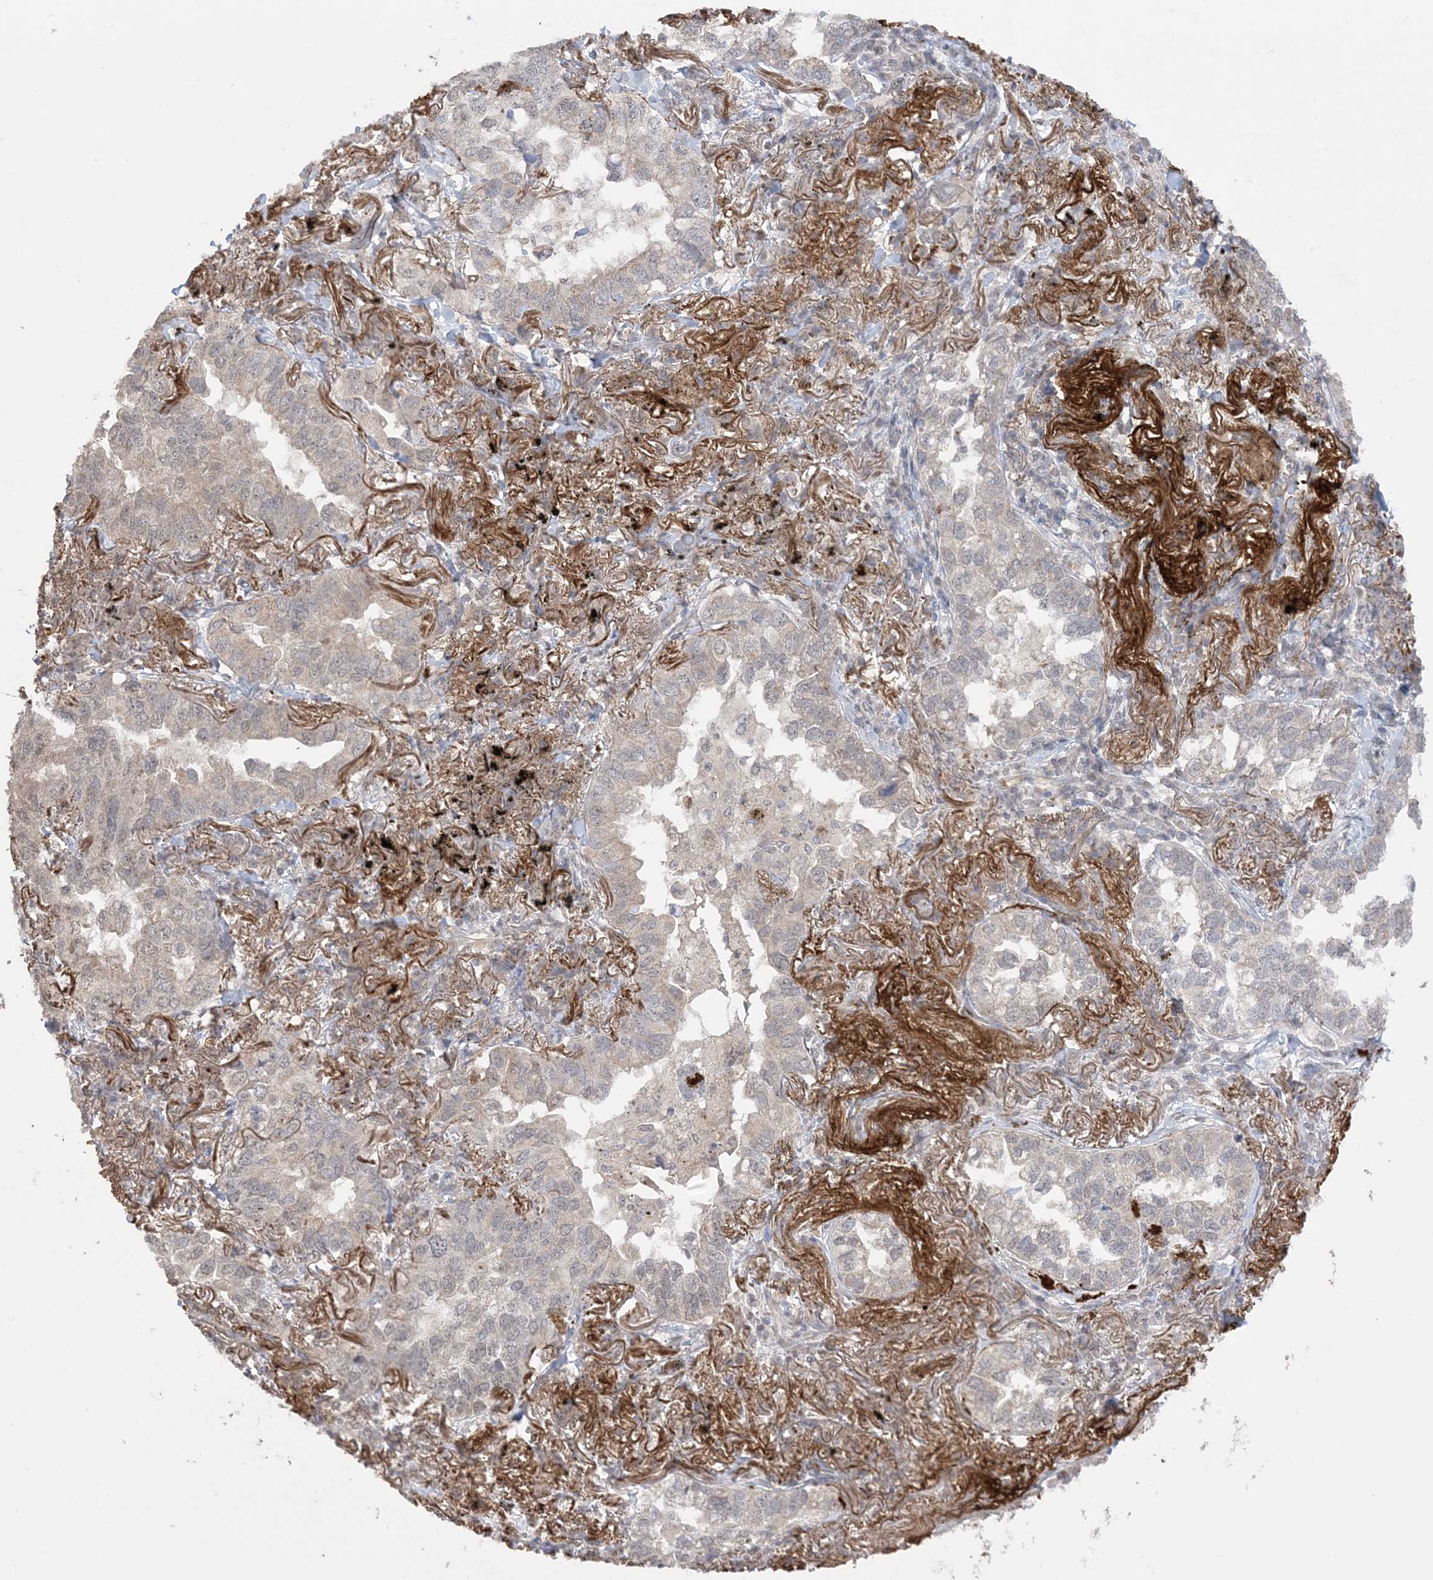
{"staining": {"intensity": "negative", "quantity": "none", "location": "none"}, "tissue": "lung cancer", "cell_type": "Tumor cells", "image_type": "cancer", "snomed": [{"axis": "morphology", "description": "Adenocarcinoma, NOS"}, {"axis": "topography", "description": "Lung"}], "caption": "Protein analysis of lung adenocarcinoma demonstrates no significant expression in tumor cells. The staining is performed using DAB brown chromogen with nuclei counter-stained in using hematoxylin.", "gene": "XRN1", "patient": {"sex": "male", "age": 65}}